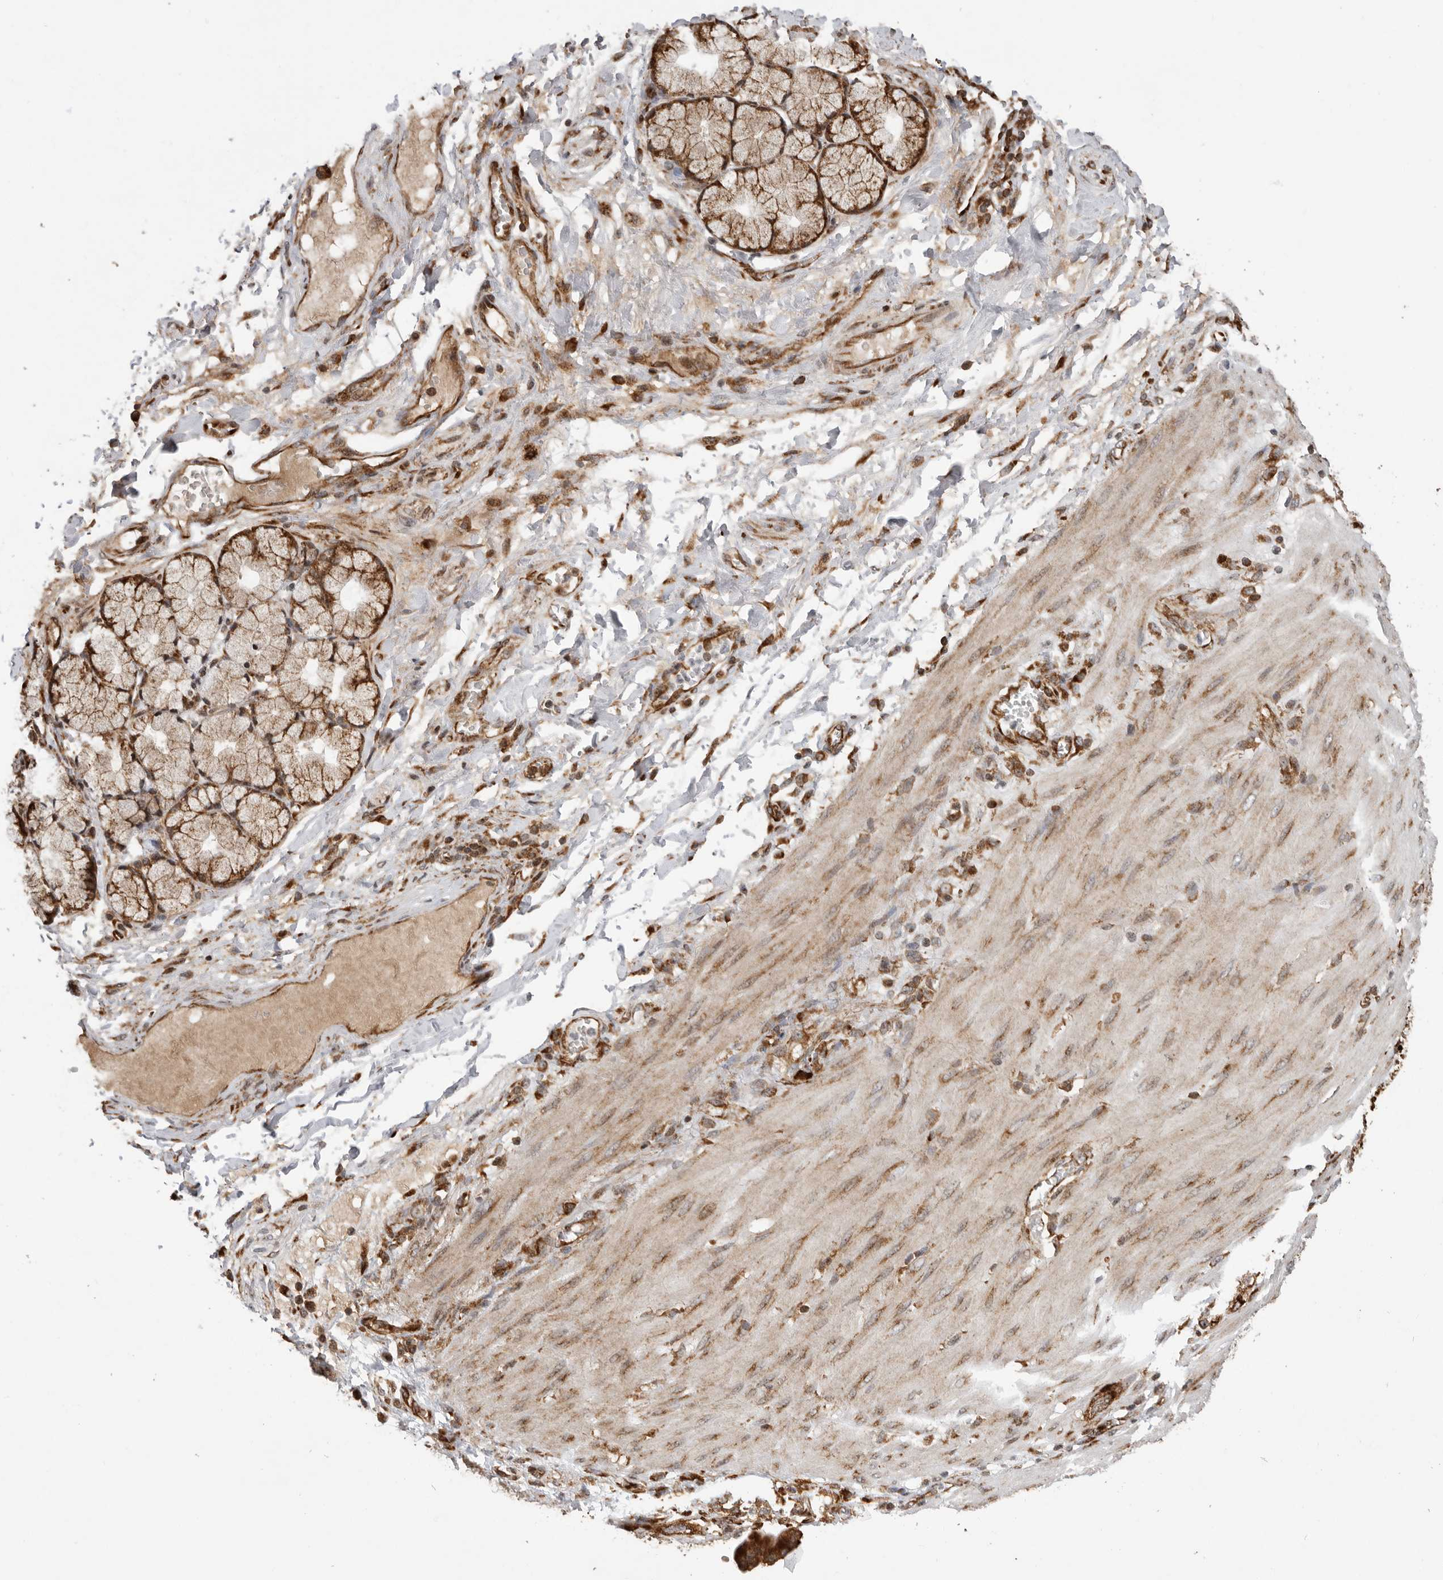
{"staining": {"intensity": "moderate", "quantity": ">75%", "location": "cytoplasmic/membranous"}, "tissue": "stomach cancer", "cell_type": "Tumor cells", "image_type": "cancer", "snomed": [{"axis": "morphology", "description": "Adenocarcinoma, NOS"}, {"axis": "topography", "description": "Stomach"}, {"axis": "topography", "description": "Stomach, lower"}], "caption": "Human adenocarcinoma (stomach) stained with a brown dye reveals moderate cytoplasmic/membranous positive positivity in approximately >75% of tumor cells.", "gene": "FZD3", "patient": {"sex": "female", "age": 48}}